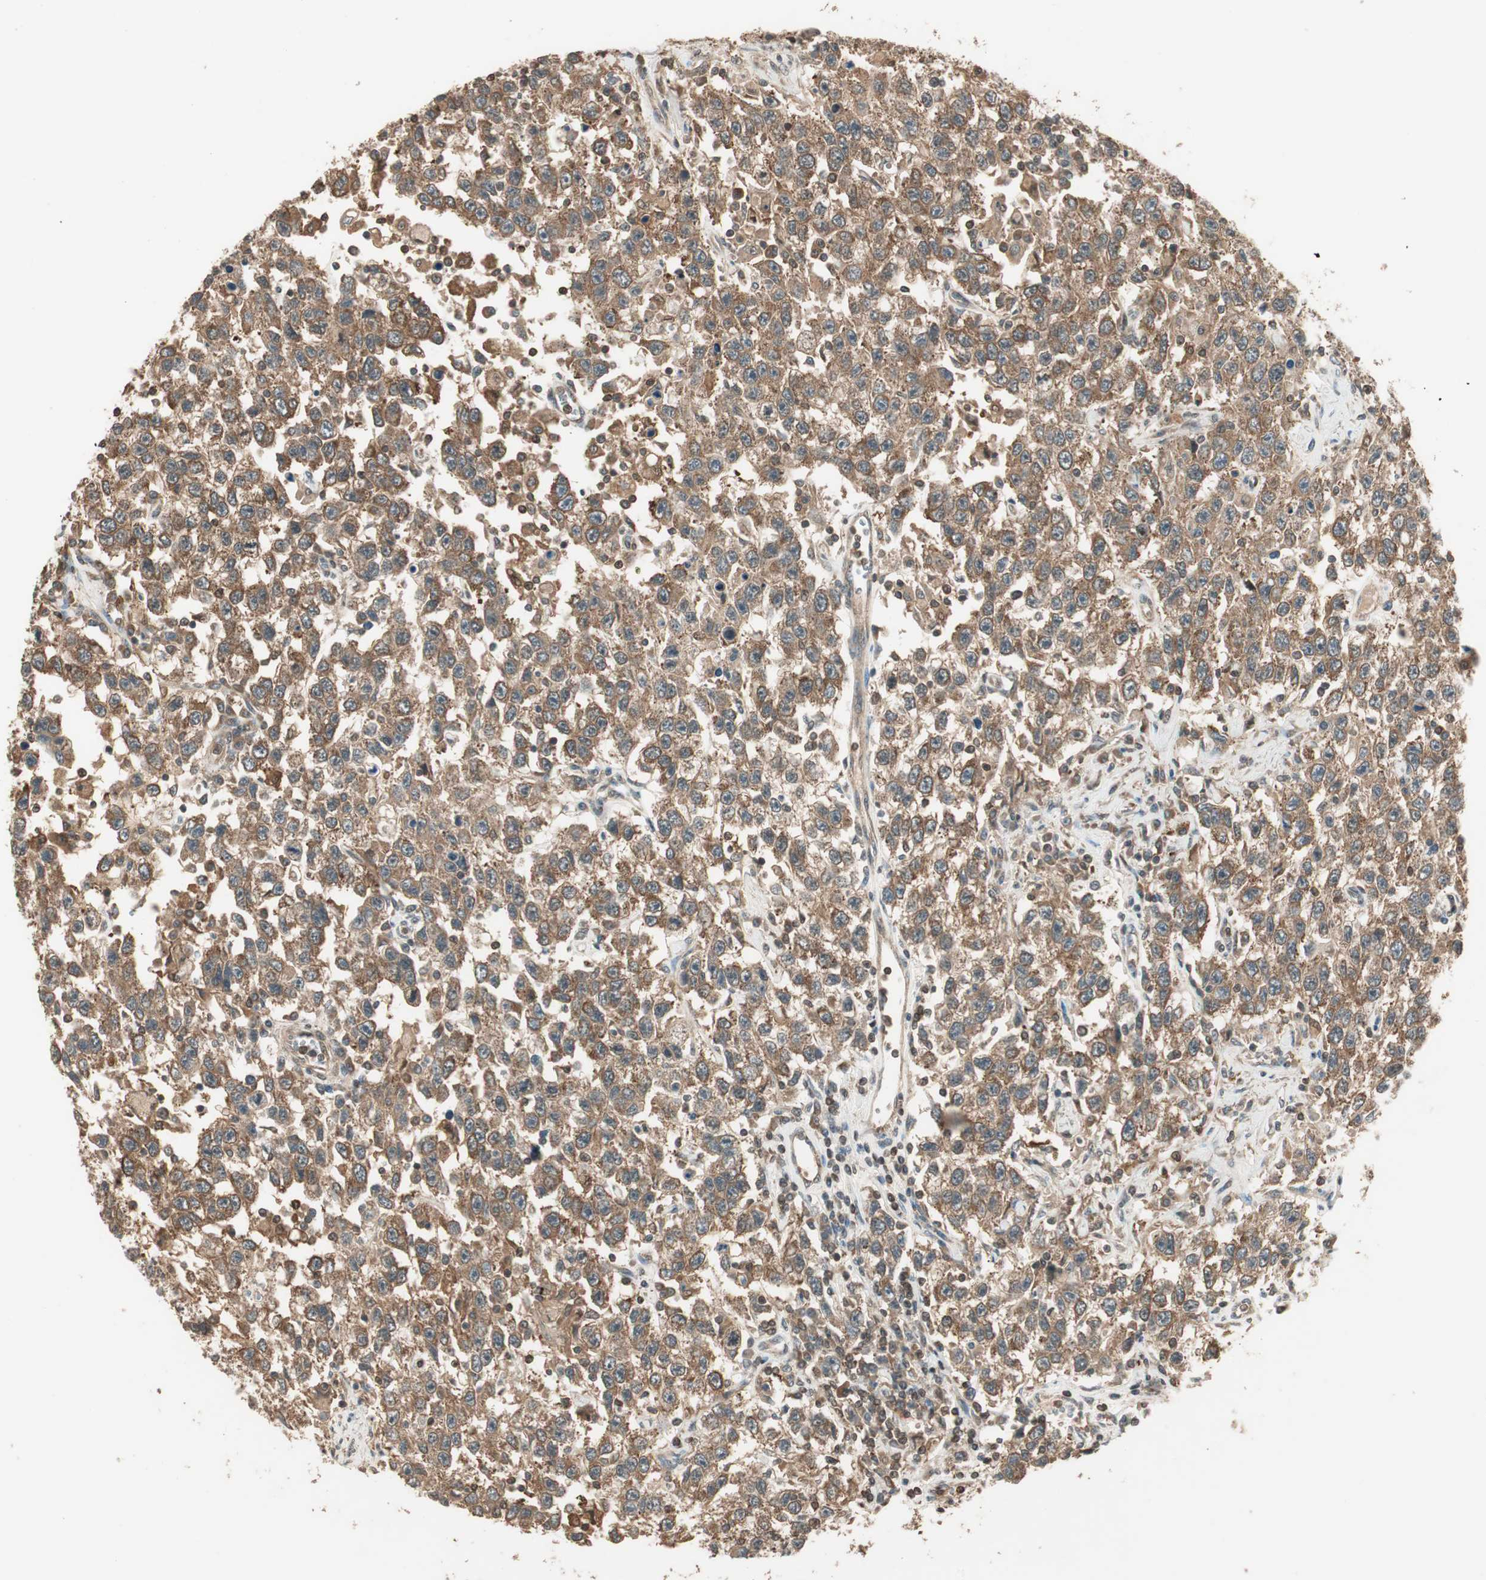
{"staining": {"intensity": "moderate", "quantity": ">75%", "location": "cytoplasmic/membranous"}, "tissue": "testis cancer", "cell_type": "Tumor cells", "image_type": "cancer", "snomed": [{"axis": "morphology", "description": "Seminoma, NOS"}, {"axis": "topography", "description": "Testis"}], "caption": "Human testis seminoma stained with a protein marker reveals moderate staining in tumor cells.", "gene": "CNOT4", "patient": {"sex": "male", "age": 41}}